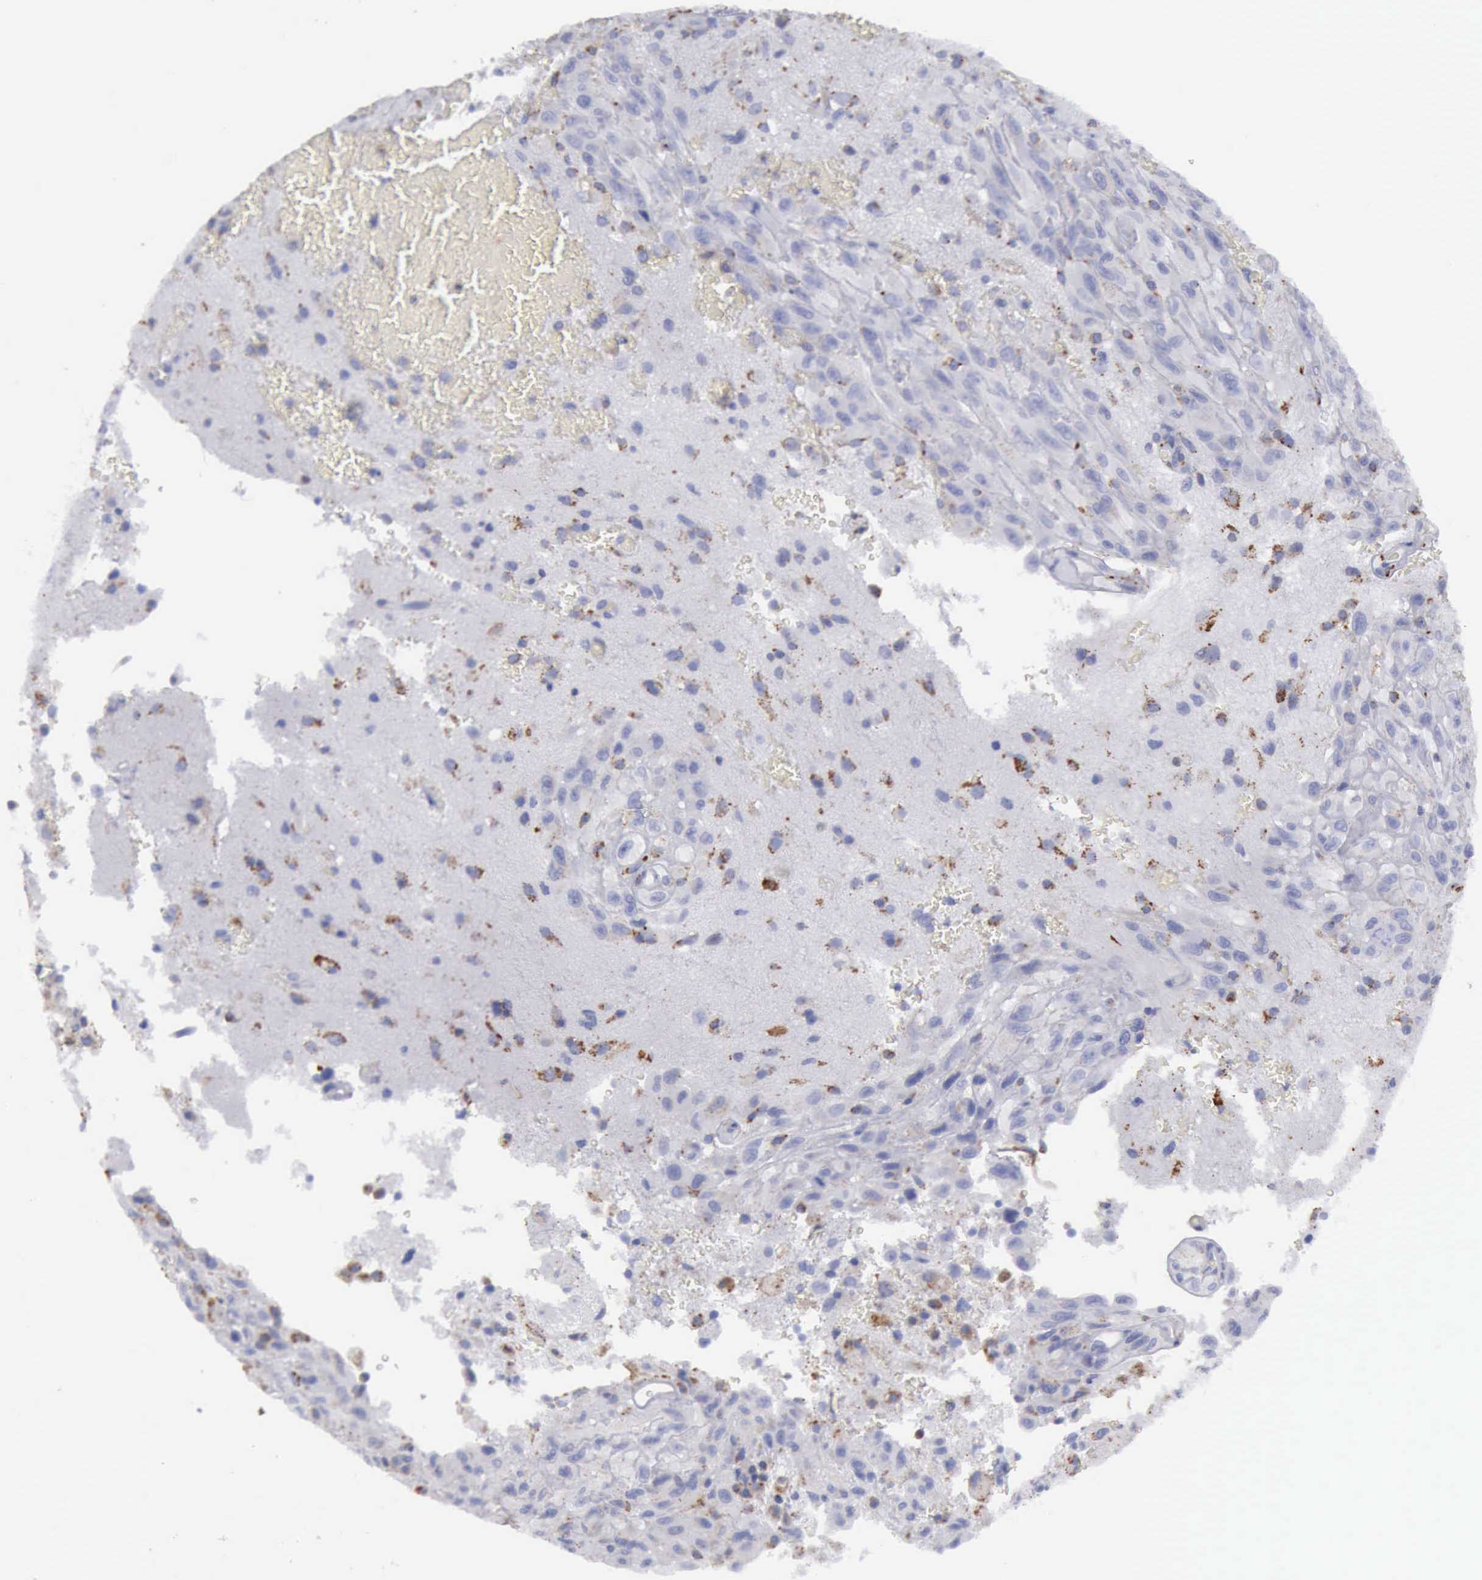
{"staining": {"intensity": "negative", "quantity": "none", "location": "none"}, "tissue": "glioma", "cell_type": "Tumor cells", "image_type": "cancer", "snomed": [{"axis": "morphology", "description": "Glioma, malignant, High grade"}, {"axis": "topography", "description": "Brain"}], "caption": "A photomicrograph of human malignant glioma (high-grade) is negative for staining in tumor cells.", "gene": "CTSS", "patient": {"sex": "male", "age": 48}}